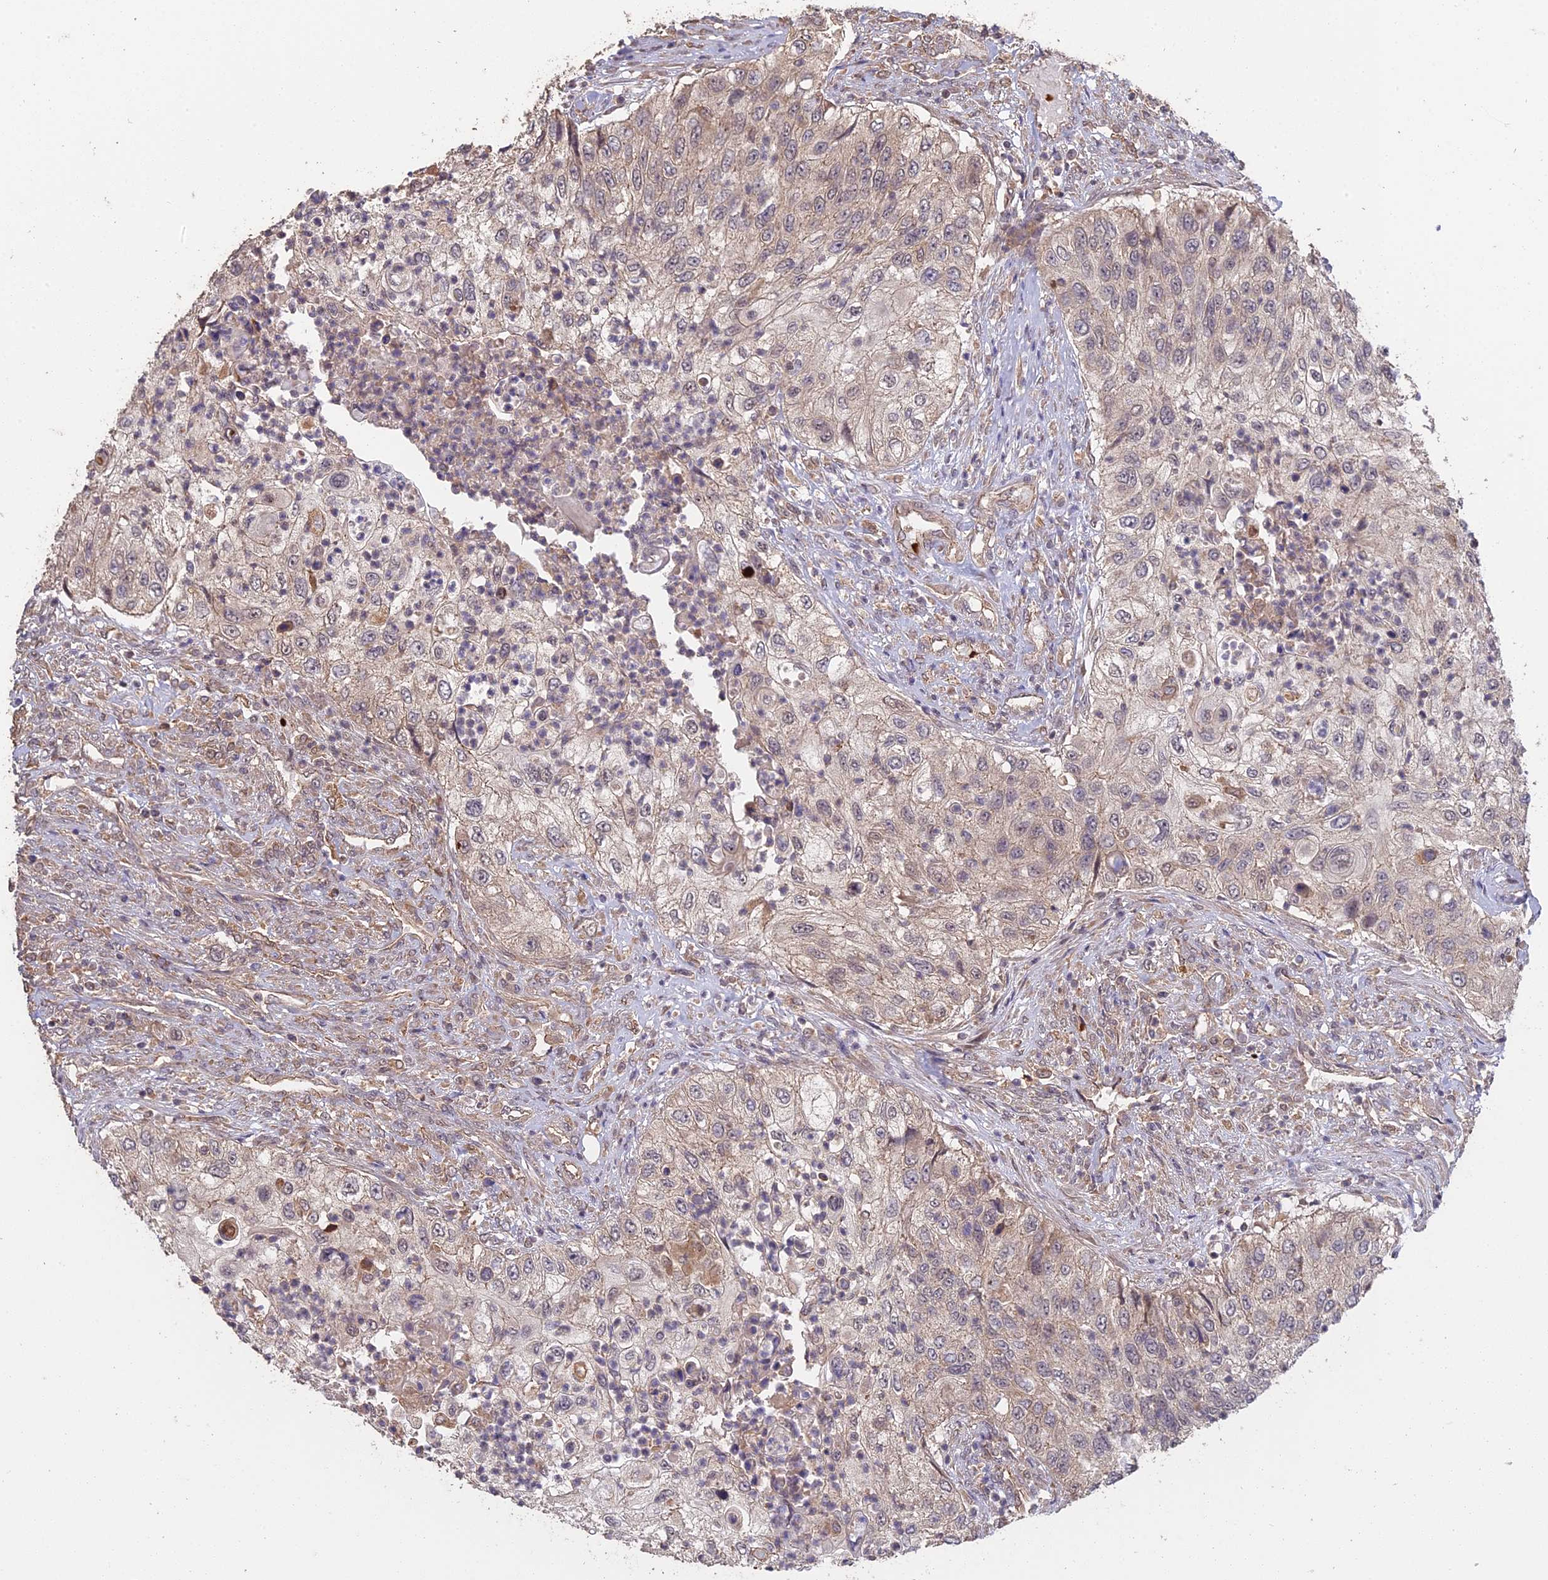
{"staining": {"intensity": "weak", "quantity": "<25%", "location": "cytoplasmic/membranous"}, "tissue": "urothelial cancer", "cell_type": "Tumor cells", "image_type": "cancer", "snomed": [{"axis": "morphology", "description": "Urothelial carcinoma, High grade"}, {"axis": "topography", "description": "Urinary bladder"}], "caption": "Tumor cells show no significant staining in high-grade urothelial carcinoma.", "gene": "ARHGAP40", "patient": {"sex": "female", "age": 60}}